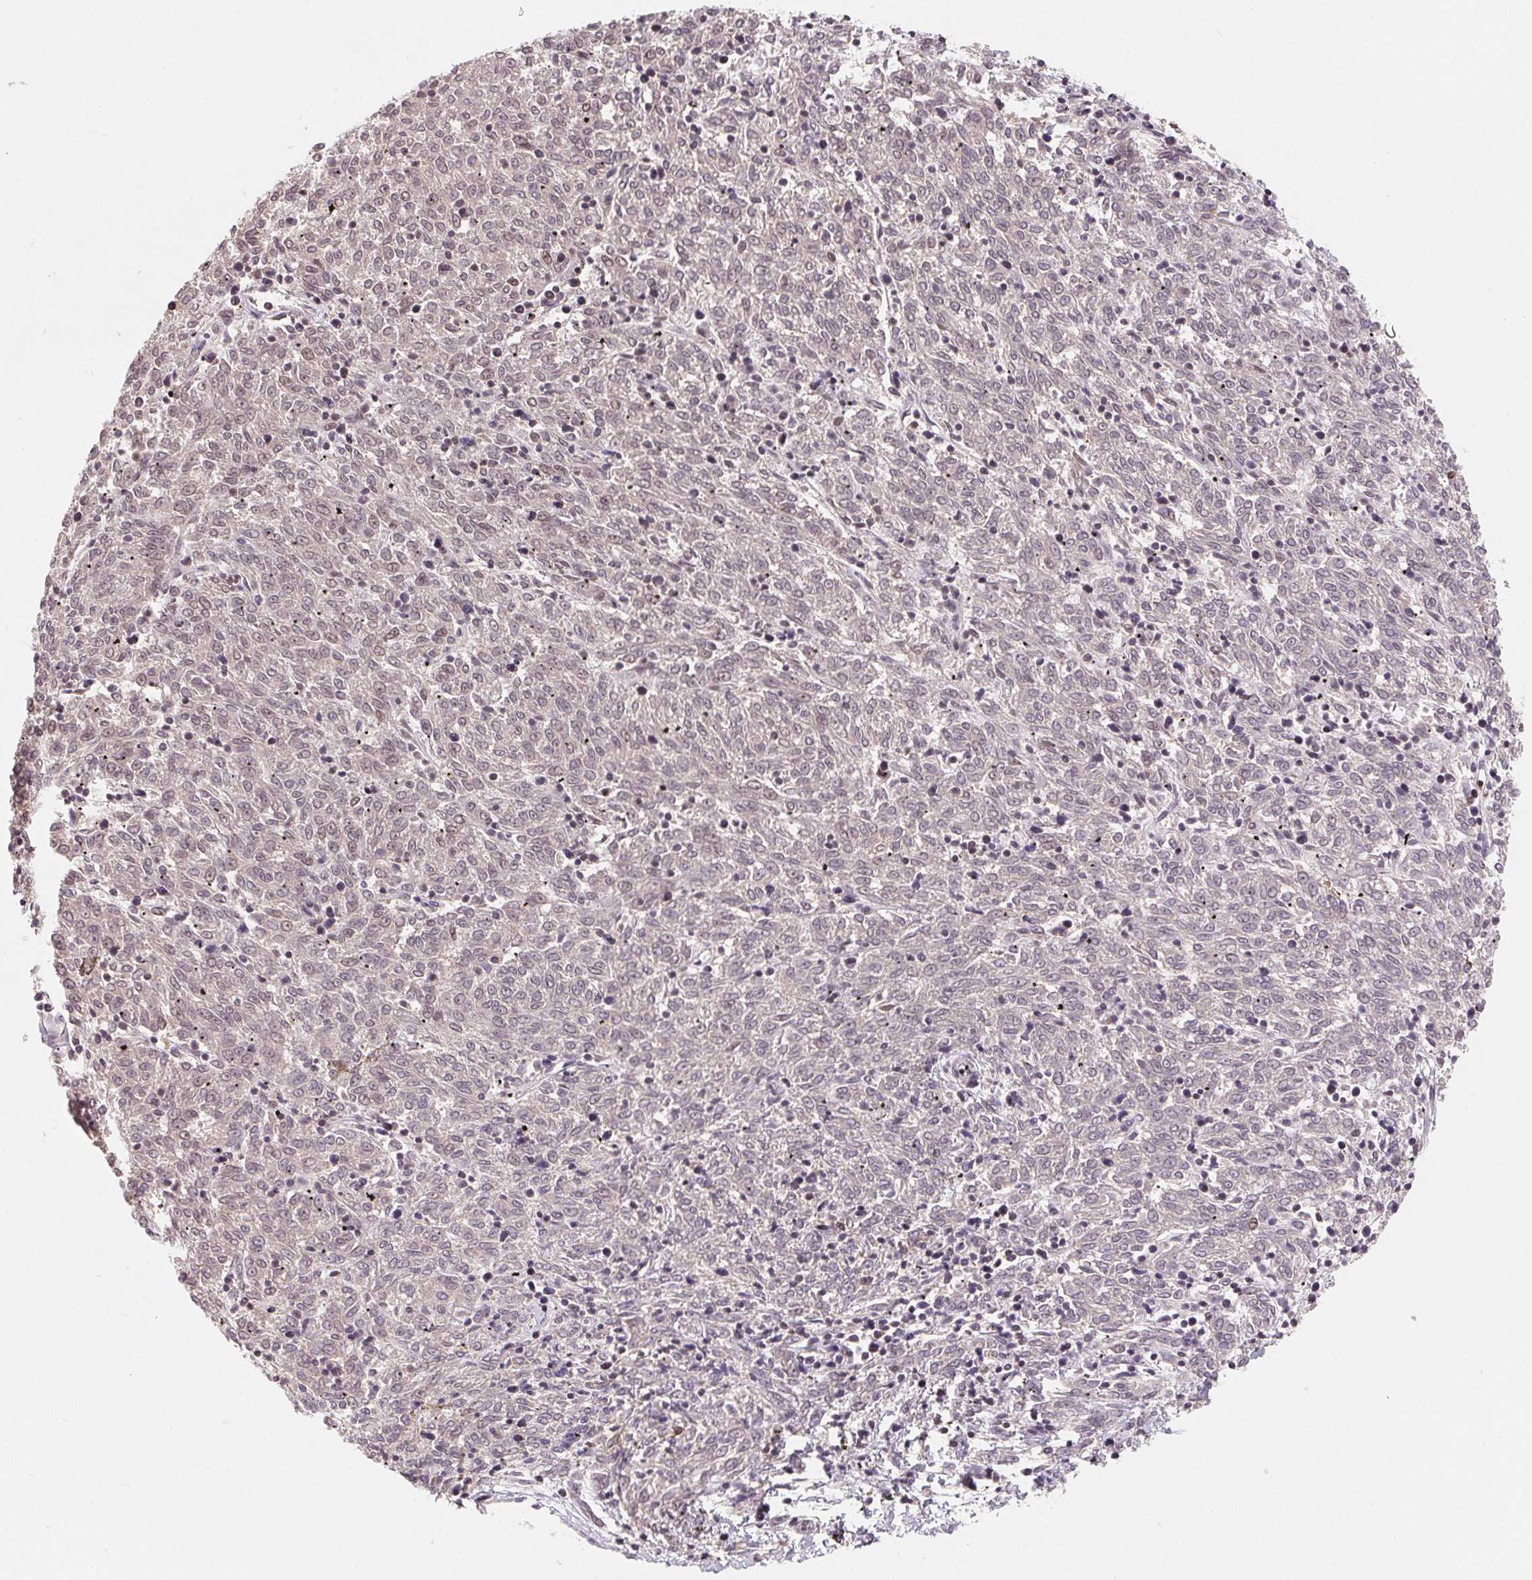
{"staining": {"intensity": "moderate", "quantity": "25%-75%", "location": "nuclear"}, "tissue": "melanoma", "cell_type": "Tumor cells", "image_type": "cancer", "snomed": [{"axis": "morphology", "description": "Malignant melanoma, NOS"}, {"axis": "topography", "description": "Skin"}], "caption": "Moderate nuclear protein staining is identified in about 25%-75% of tumor cells in malignant melanoma. The protein is stained brown, and the nuclei are stained in blue (DAB (3,3'-diaminobenzidine) IHC with brightfield microscopy, high magnification).", "gene": "HMGN3", "patient": {"sex": "female", "age": 72}}